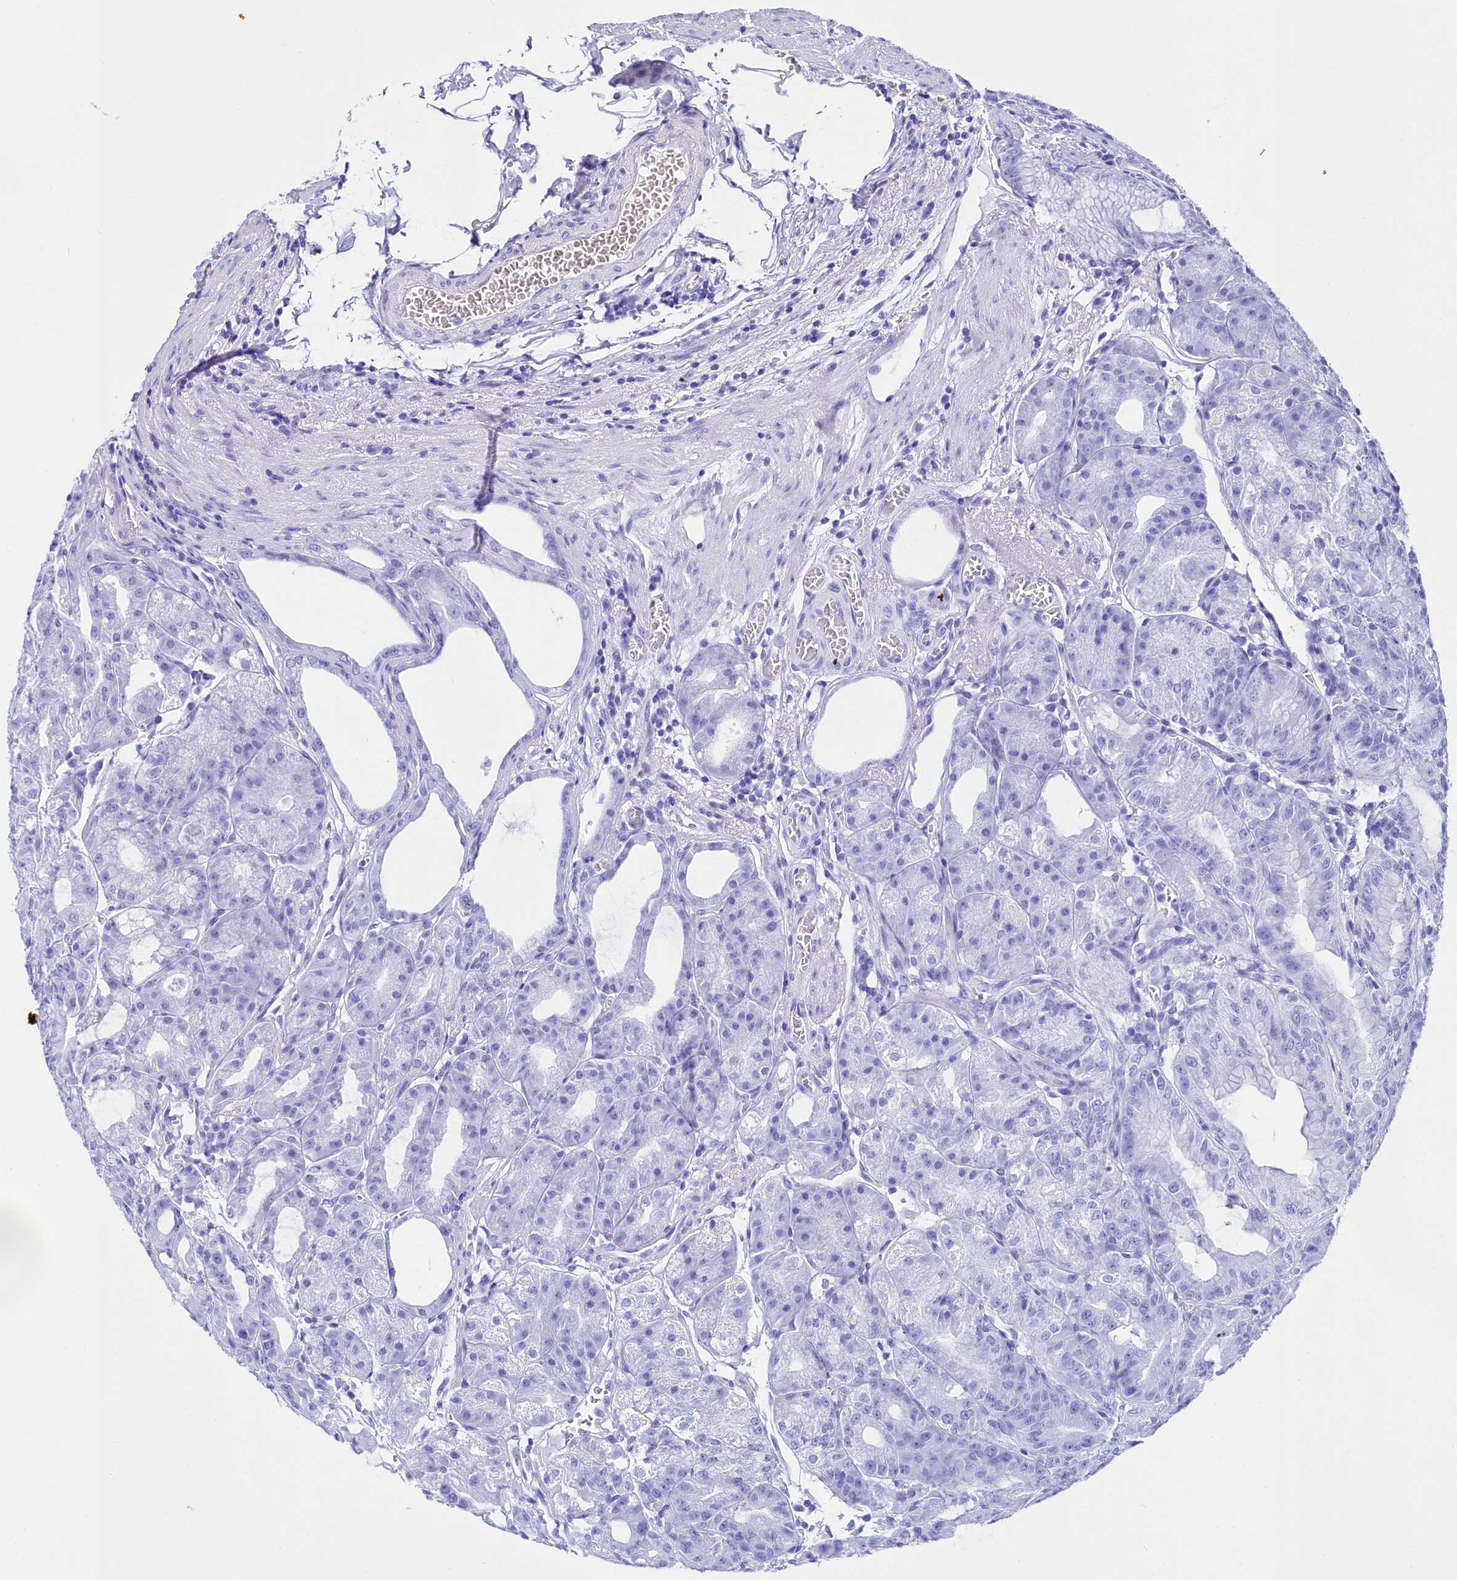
{"staining": {"intensity": "negative", "quantity": "none", "location": "none"}, "tissue": "stomach", "cell_type": "Glandular cells", "image_type": "normal", "snomed": [{"axis": "morphology", "description": "Normal tissue, NOS"}, {"axis": "topography", "description": "Stomach, upper"}, {"axis": "topography", "description": "Stomach, lower"}], "caption": "A high-resolution histopathology image shows immunohistochemistry staining of normal stomach, which exhibits no significant positivity in glandular cells. (DAB (3,3'-diaminobenzidine) immunohistochemistry (IHC) with hematoxylin counter stain).", "gene": "RPUSD3", "patient": {"sex": "male", "age": 71}}